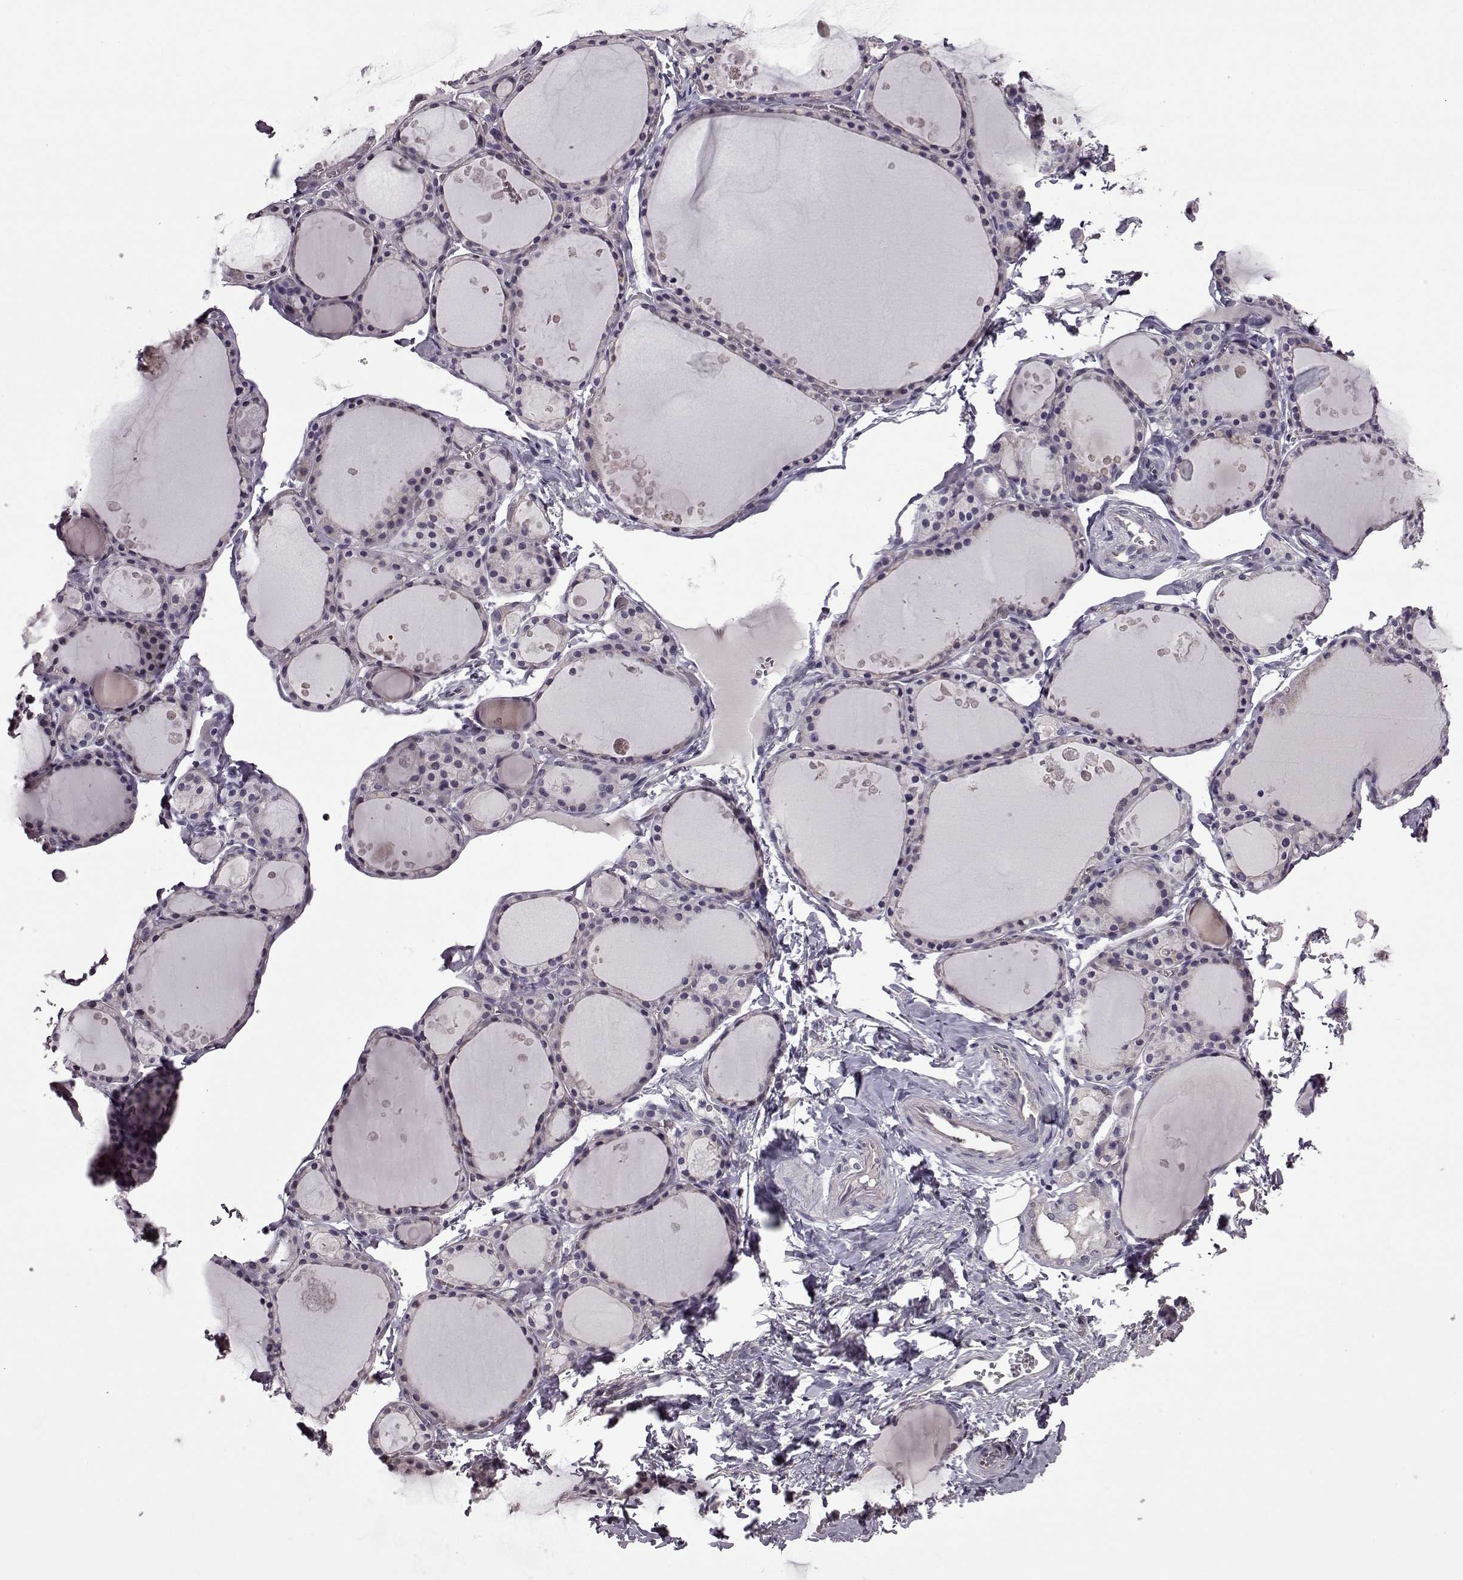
{"staining": {"intensity": "negative", "quantity": "none", "location": "none"}, "tissue": "thyroid gland", "cell_type": "Glandular cells", "image_type": "normal", "snomed": [{"axis": "morphology", "description": "Normal tissue, NOS"}, {"axis": "topography", "description": "Thyroid gland"}], "caption": "The histopathology image exhibits no staining of glandular cells in normal thyroid gland.", "gene": "EDDM3B", "patient": {"sex": "male", "age": 68}}